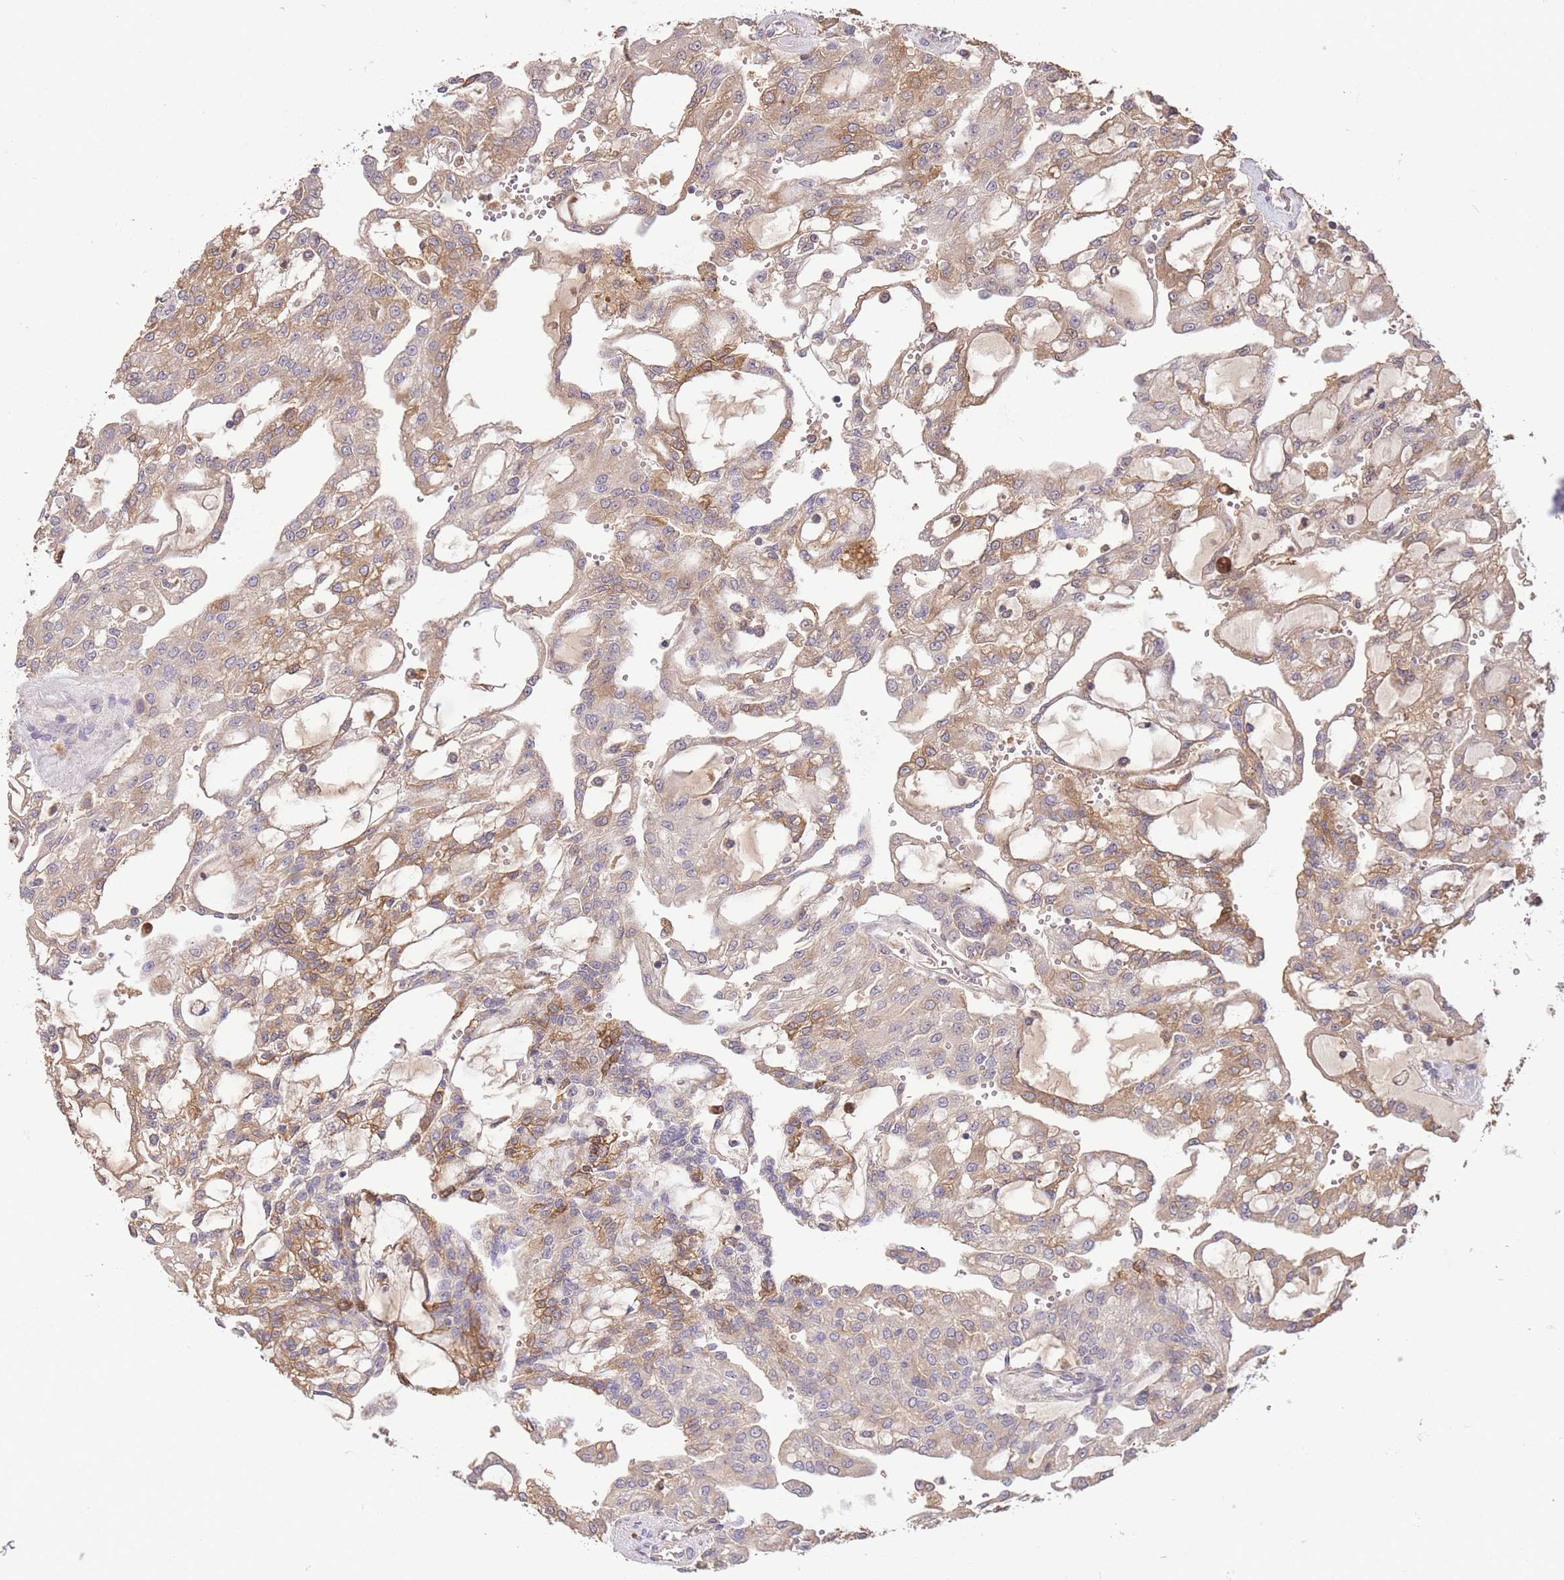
{"staining": {"intensity": "moderate", "quantity": "25%-75%", "location": "cytoplasmic/membranous"}, "tissue": "renal cancer", "cell_type": "Tumor cells", "image_type": "cancer", "snomed": [{"axis": "morphology", "description": "Adenocarcinoma, NOS"}, {"axis": "topography", "description": "Kidney"}], "caption": "Renal cancer was stained to show a protein in brown. There is medium levels of moderate cytoplasmic/membranous staining in approximately 25%-75% of tumor cells.", "gene": "ZNF304", "patient": {"sex": "male", "age": 63}}